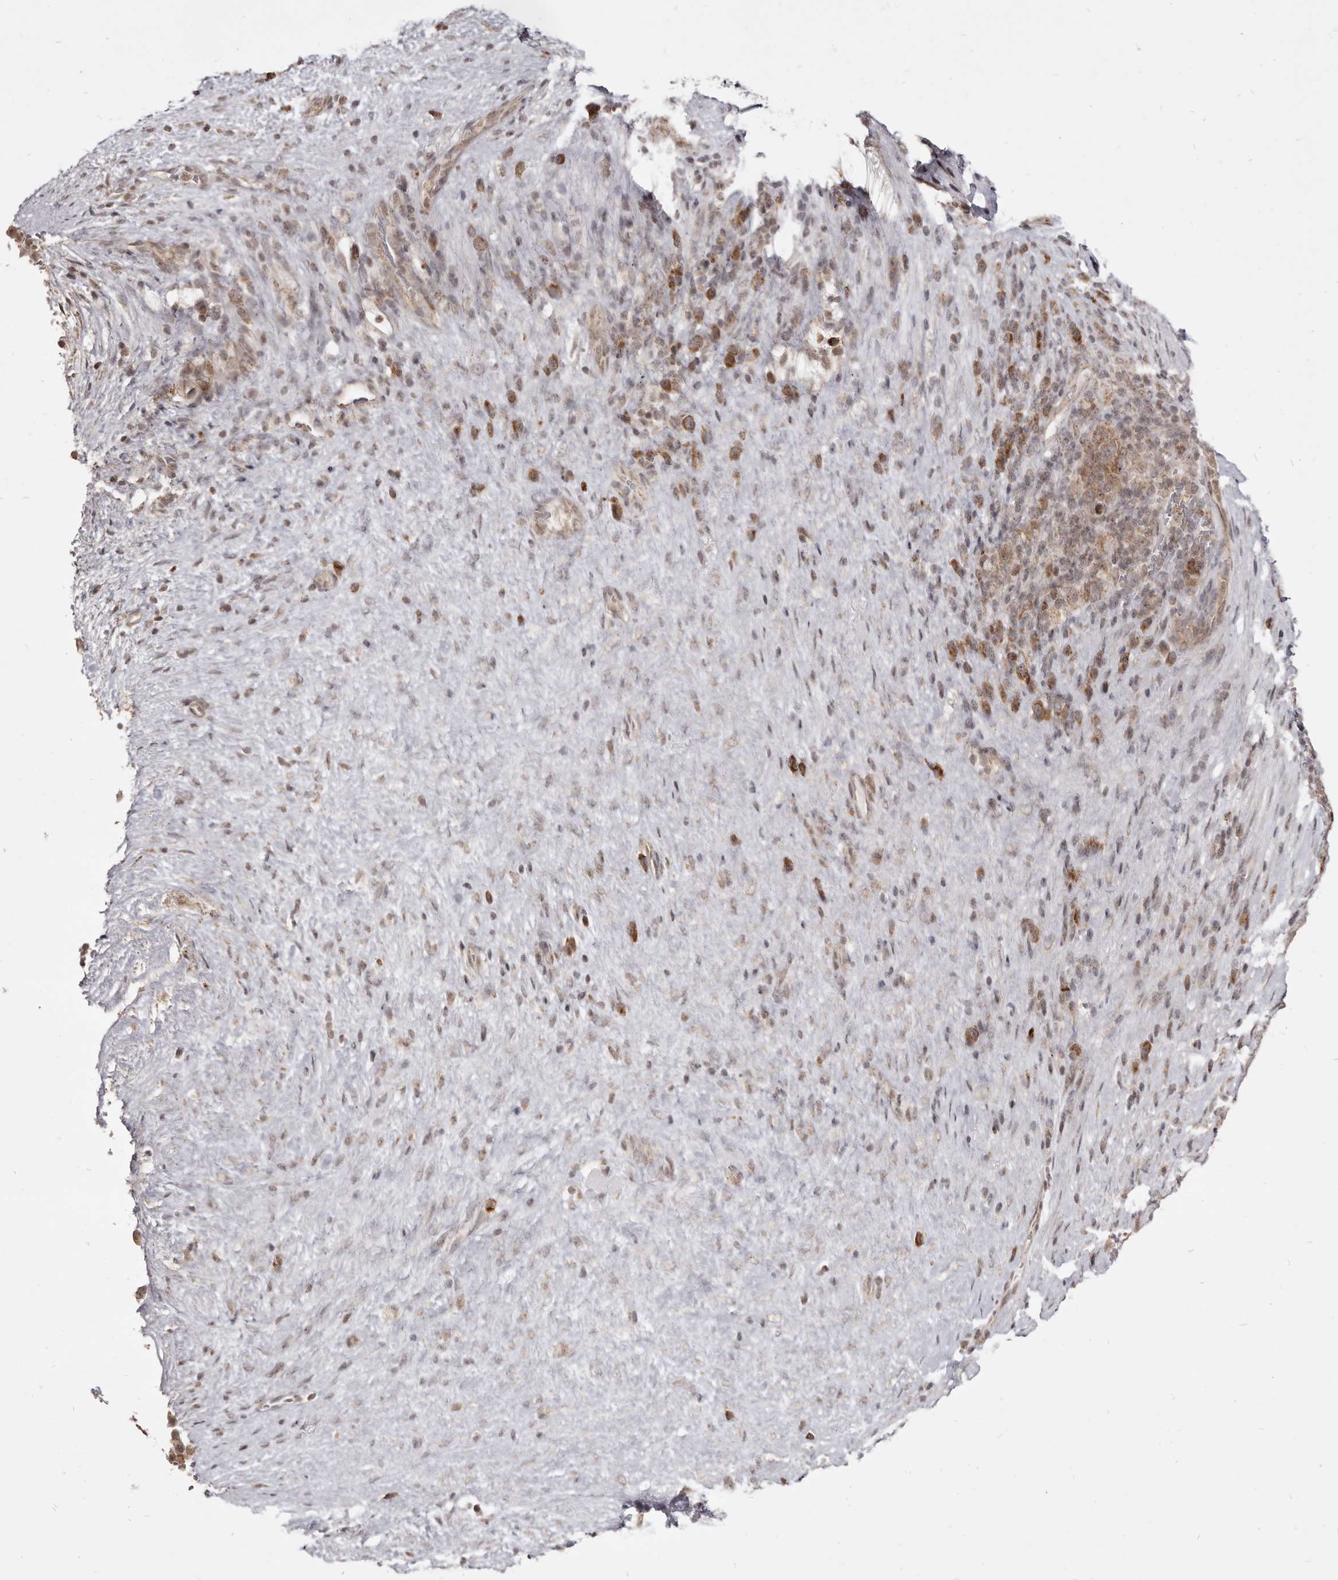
{"staining": {"intensity": "moderate", "quantity": ">75%", "location": "cytoplasmic/membranous"}, "tissue": "pancreatic cancer", "cell_type": "Tumor cells", "image_type": "cancer", "snomed": [{"axis": "morphology", "description": "Adenocarcinoma, NOS"}, {"axis": "topography", "description": "Pancreas"}], "caption": "Immunohistochemistry micrograph of adenocarcinoma (pancreatic) stained for a protein (brown), which exhibits medium levels of moderate cytoplasmic/membranous positivity in about >75% of tumor cells.", "gene": "THUMPD1", "patient": {"sex": "male", "age": 63}}